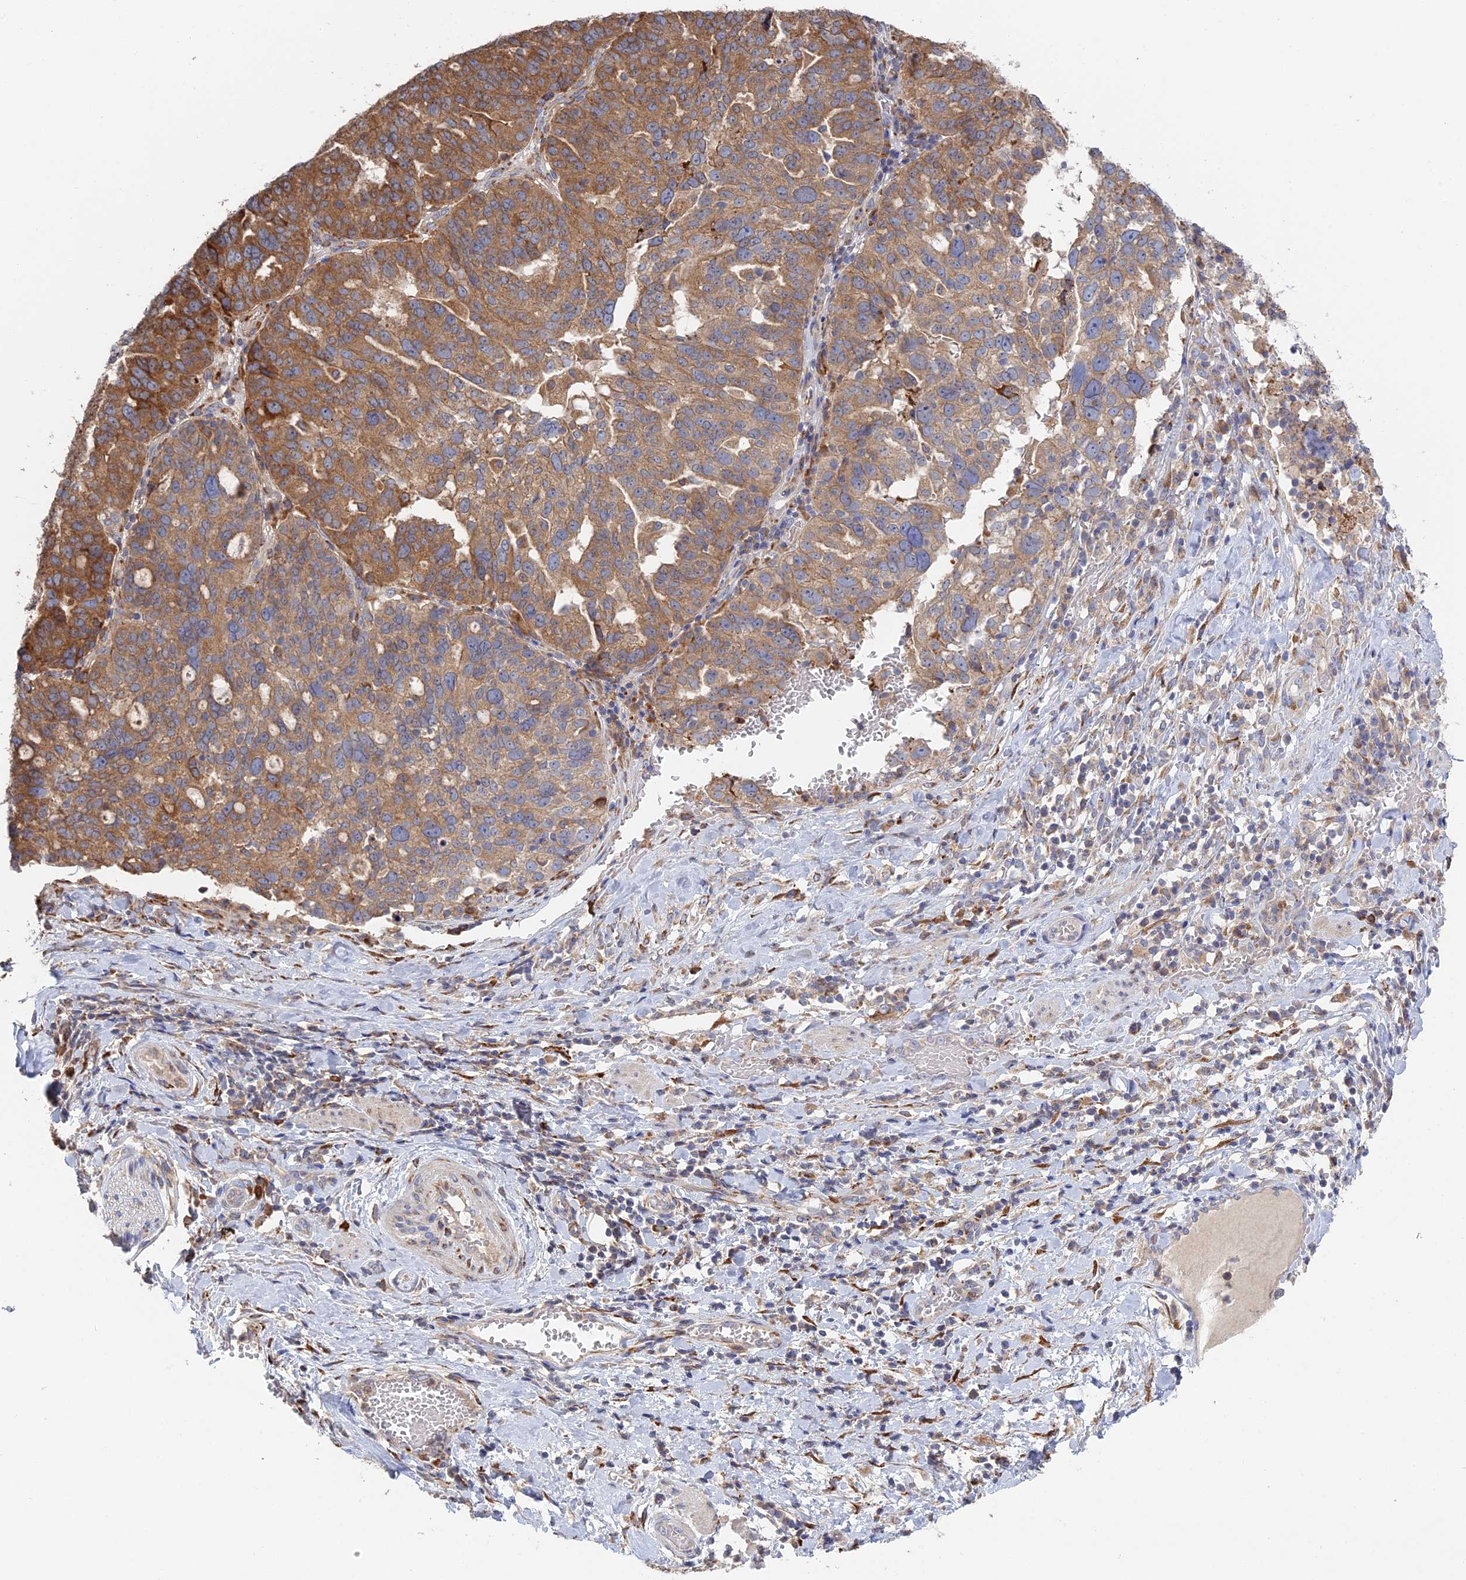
{"staining": {"intensity": "moderate", "quantity": ">75%", "location": "cytoplasmic/membranous"}, "tissue": "ovarian cancer", "cell_type": "Tumor cells", "image_type": "cancer", "snomed": [{"axis": "morphology", "description": "Cystadenocarcinoma, serous, NOS"}, {"axis": "topography", "description": "Ovary"}], "caption": "This photomicrograph exhibits immunohistochemistry staining of human serous cystadenocarcinoma (ovarian), with medium moderate cytoplasmic/membranous positivity in approximately >75% of tumor cells.", "gene": "TRAPPC6A", "patient": {"sex": "female", "age": 59}}